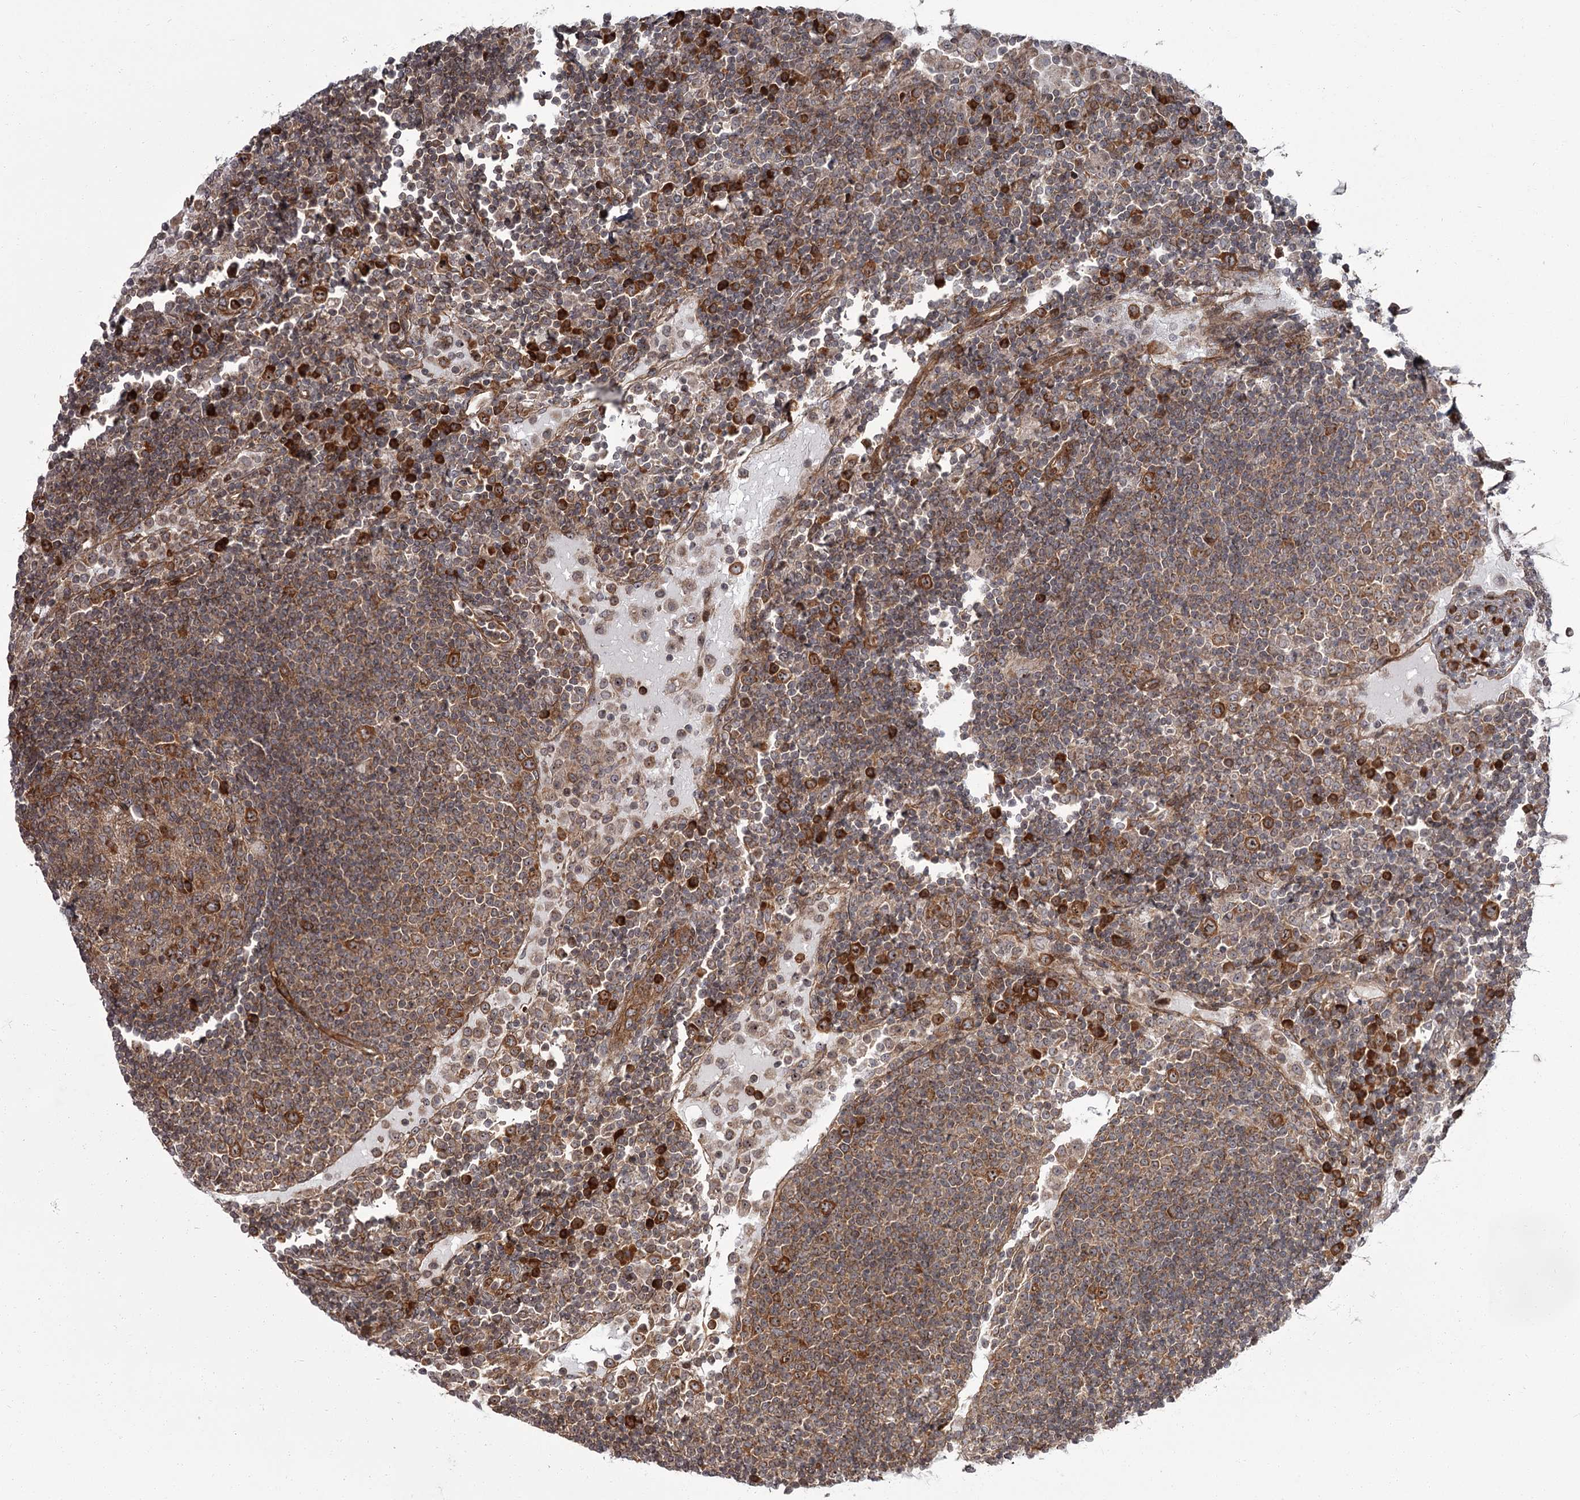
{"staining": {"intensity": "moderate", "quantity": ">75%", "location": "cytoplasmic/membranous"}, "tissue": "lymph node", "cell_type": "Germinal center cells", "image_type": "normal", "snomed": [{"axis": "morphology", "description": "Normal tissue, NOS"}, {"axis": "topography", "description": "Lymph node"}], "caption": "Immunohistochemistry histopathology image of benign human lymph node stained for a protein (brown), which demonstrates medium levels of moderate cytoplasmic/membranous expression in approximately >75% of germinal center cells.", "gene": "THAP9", "patient": {"sex": "female", "age": 53}}